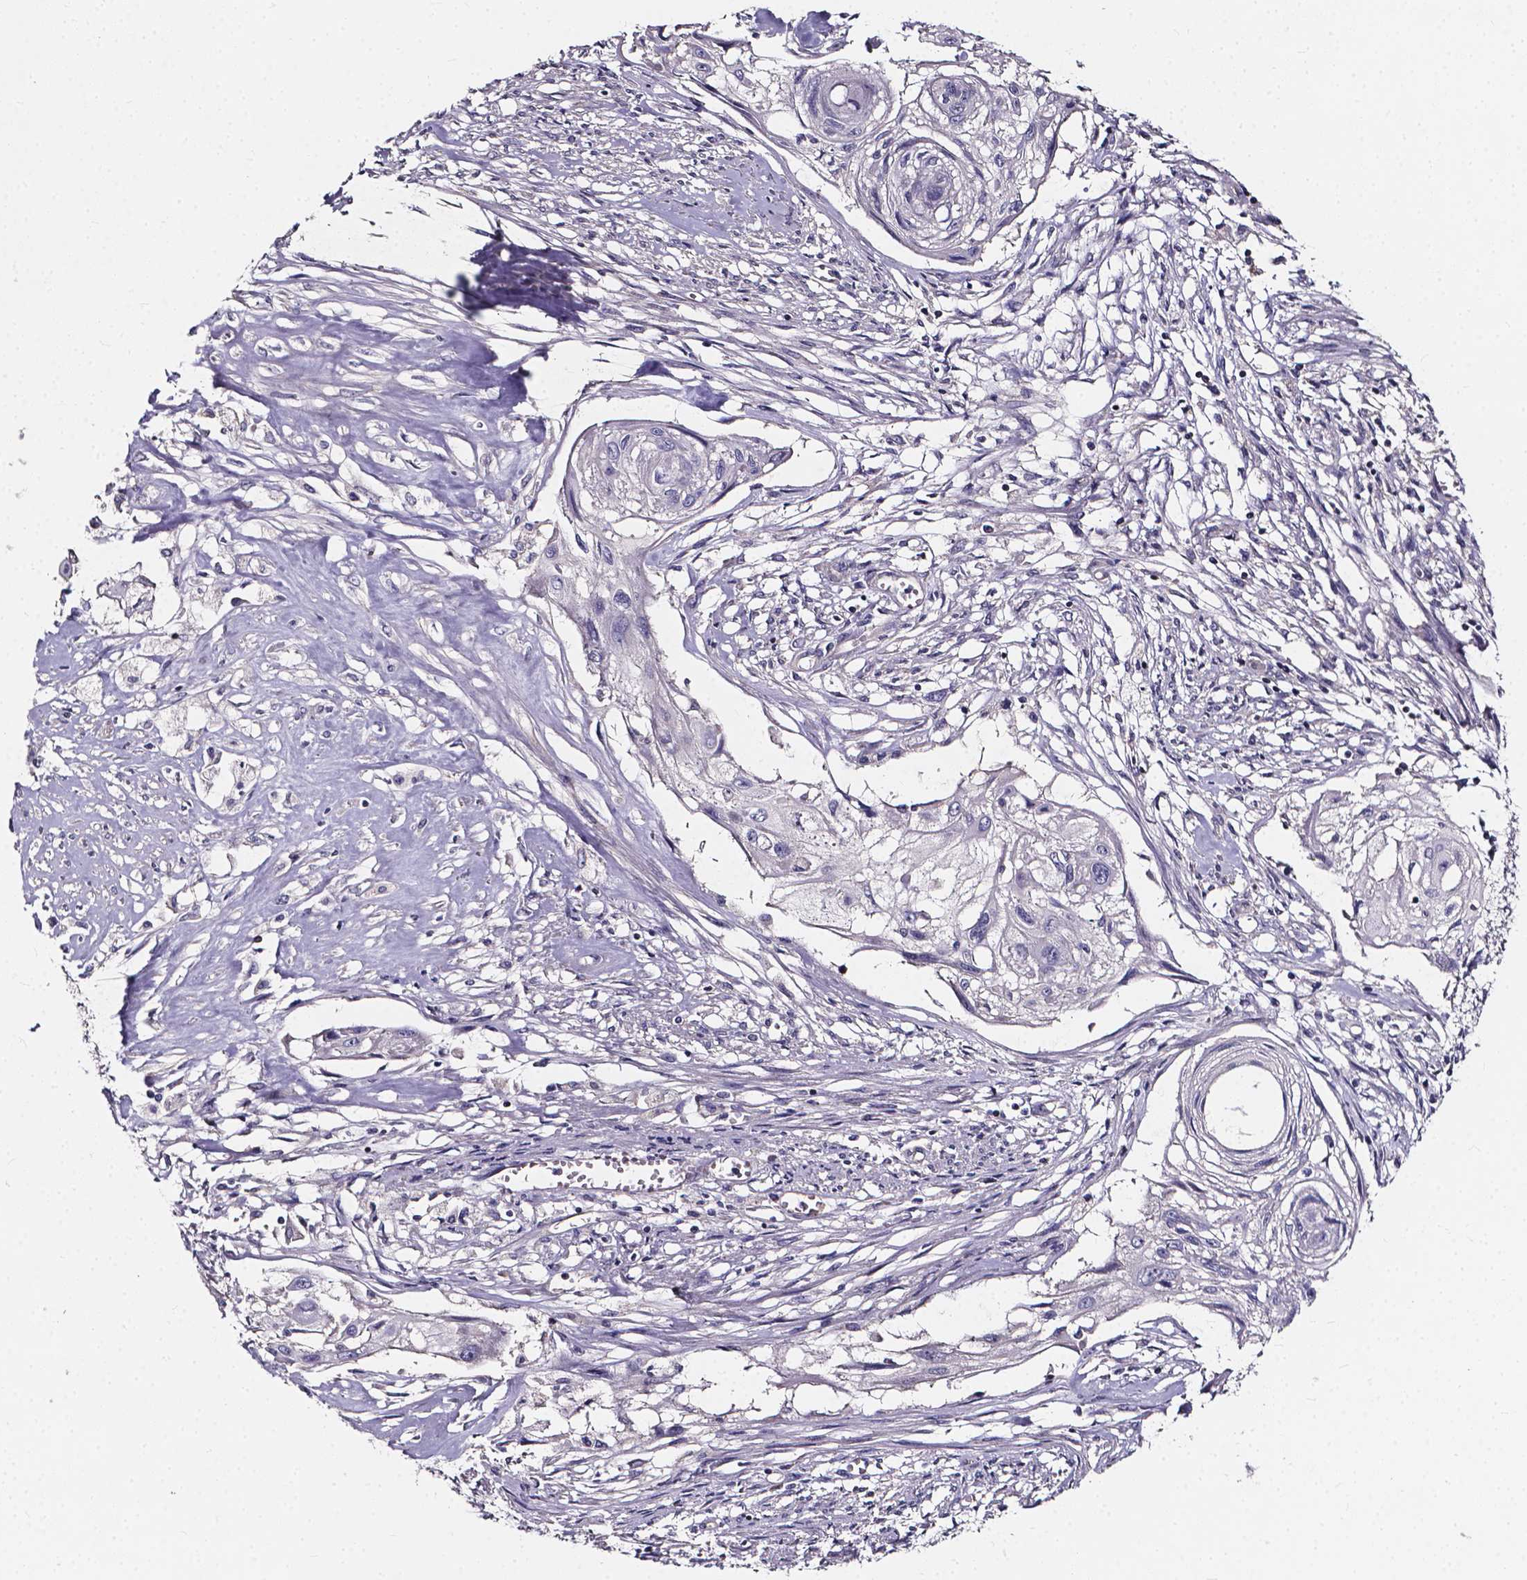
{"staining": {"intensity": "negative", "quantity": "none", "location": "none"}, "tissue": "cervical cancer", "cell_type": "Tumor cells", "image_type": "cancer", "snomed": [{"axis": "morphology", "description": "Squamous cell carcinoma, NOS"}, {"axis": "topography", "description": "Cervix"}], "caption": "High power microscopy histopathology image of an immunohistochemistry (IHC) image of squamous cell carcinoma (cervical), revealing no significant staining in tumor cells. (IHC, brightfield microscopy, high magnification).", "gene": "THEMIS", "patient": {"sex": "female", "age": 49}}